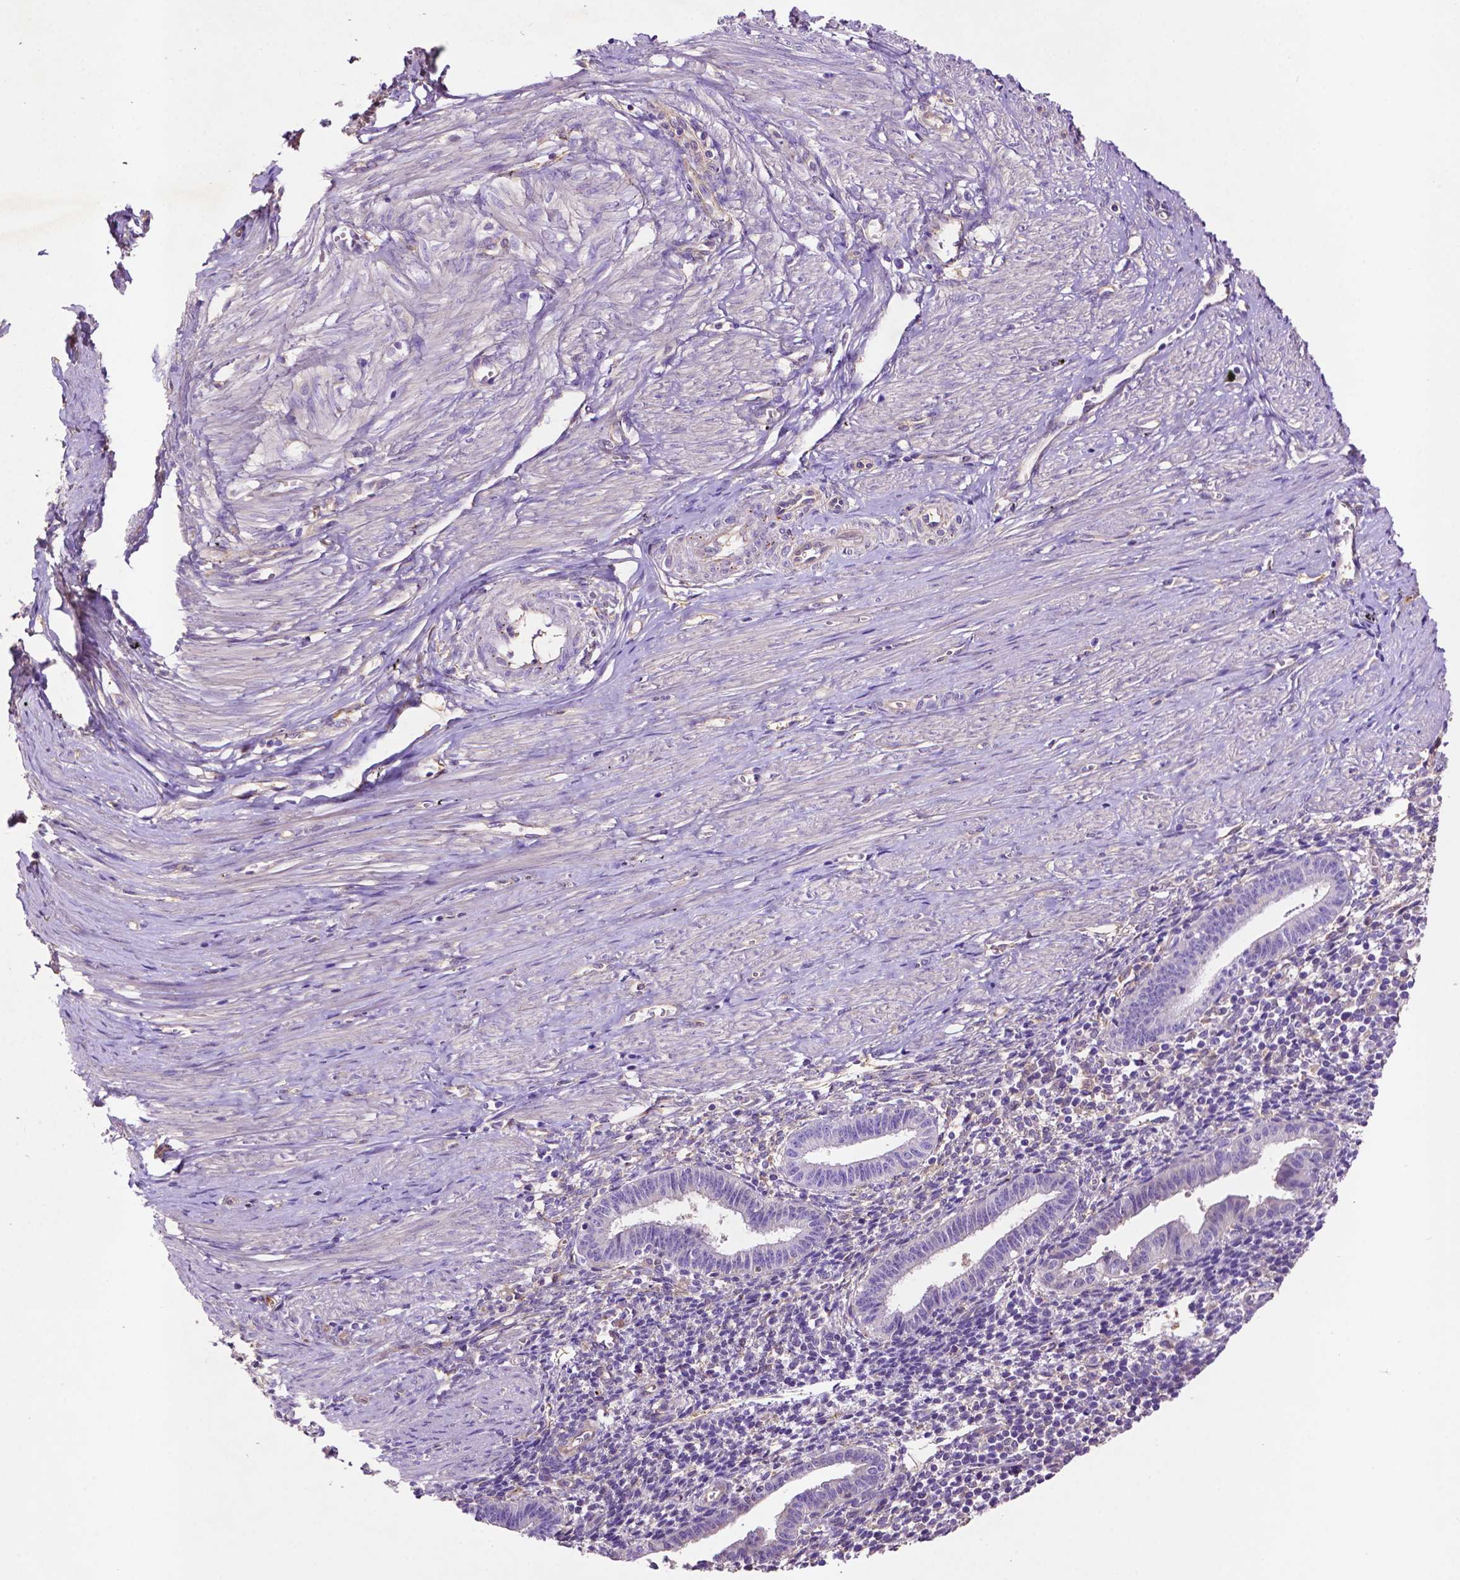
{"staining": {"intensity": "negative", "quantity": "none", "location": "none"}, "tissue": "endometrium", "cell_type": "Cells in endometrial stroma", "image_type": "normal", "snomed": [{"axis": "morphology", "description": "Normal tissue, NOS"}, {"axis": "topography", "description": "Endometrium"}], "caption": "A high-resolution micrograph shows IHC staining of unremarkable endometrium, which reveals no significant expression in cells in endometrial stroma. (Brightfield microscopy of DAB (3,3'-diaminobenzidine) IHC at high magnification).", "gene": "GDPD5", "patient": {"sex": "female", "age": 37}}